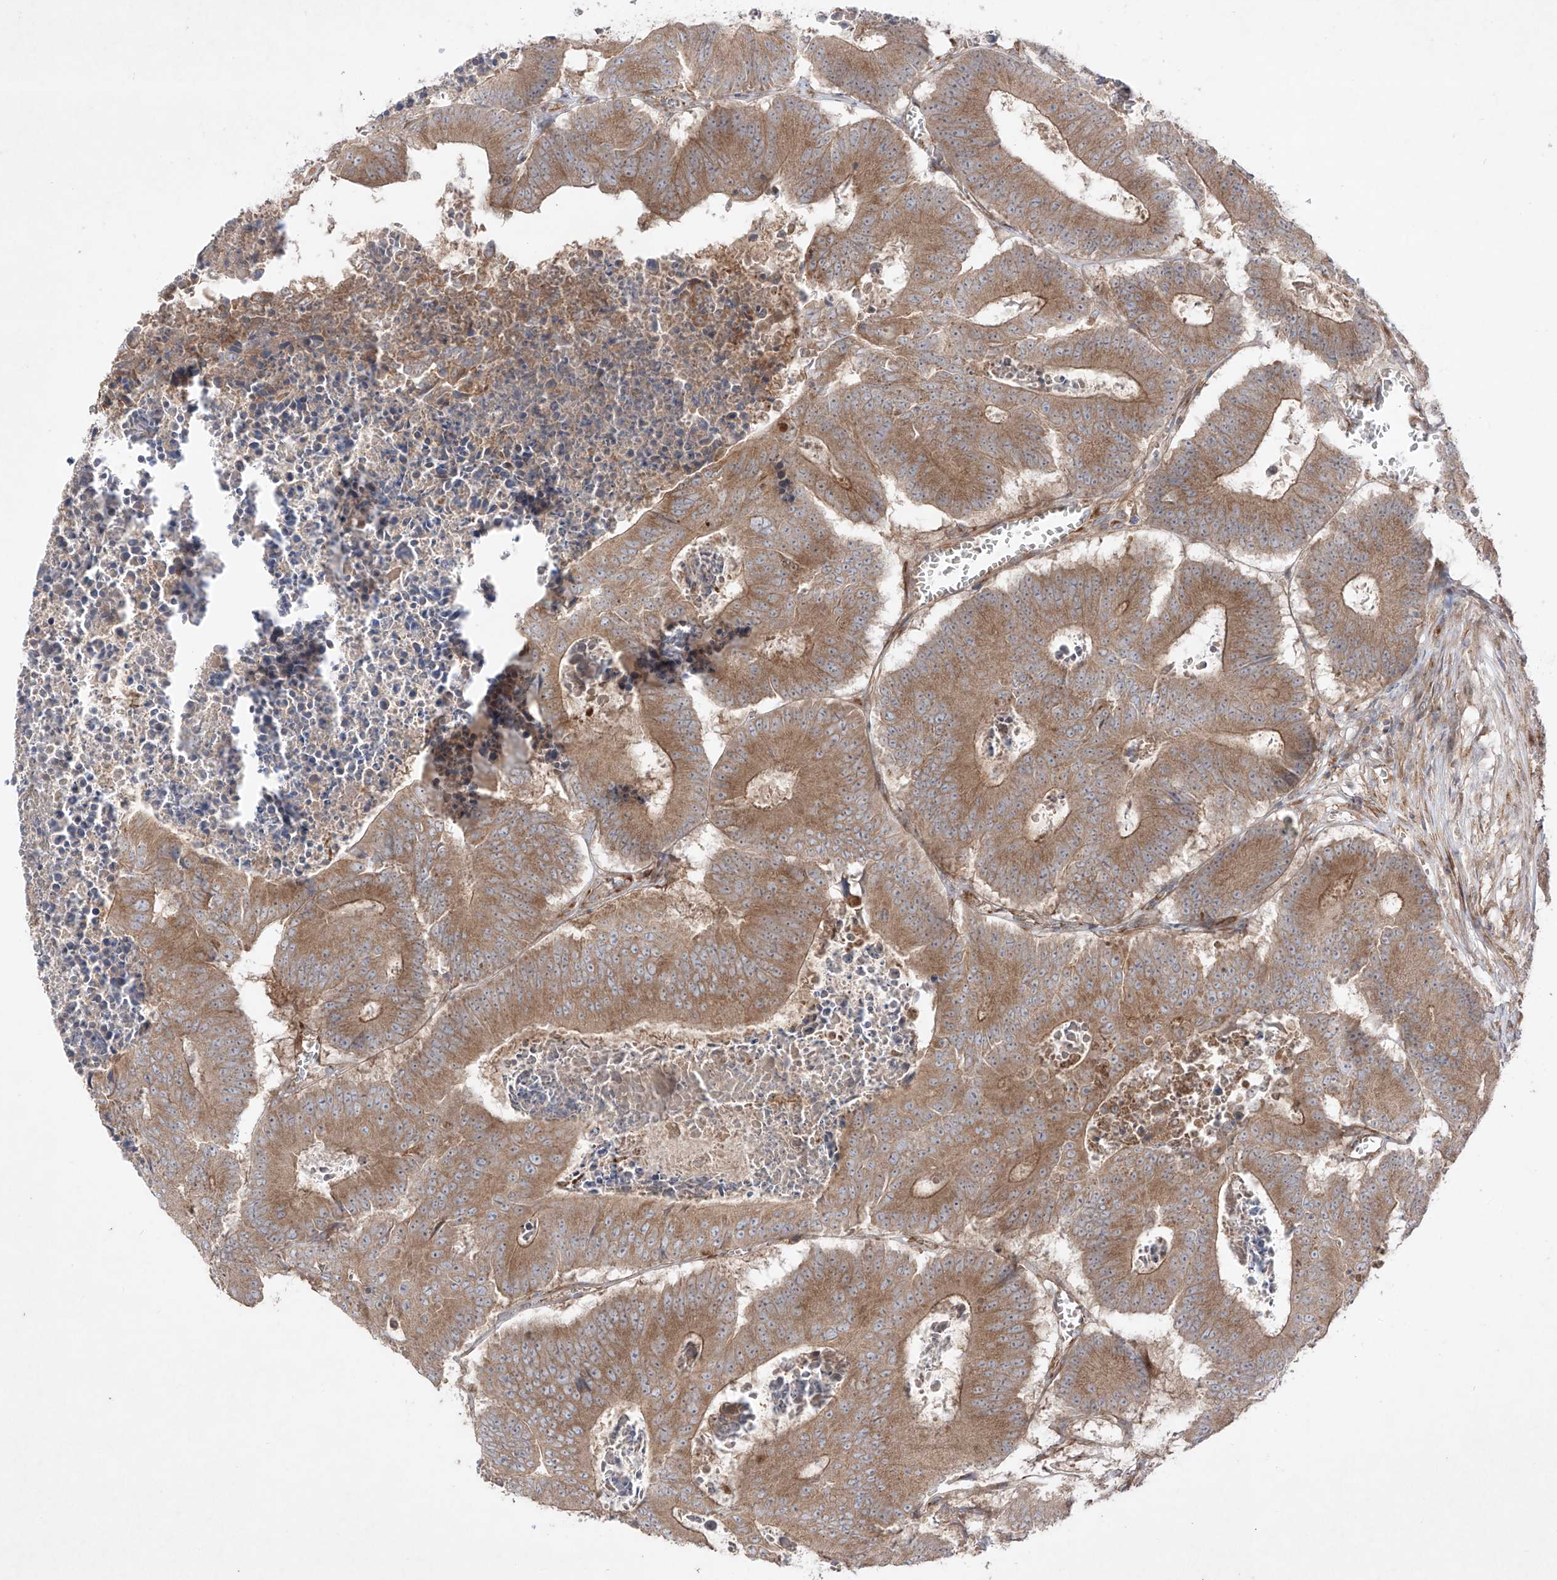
{"staining": {"intensity": "moderate", "quantity": ">75%", "location": "cytoplasmic/membranous"}, "tissue": "colorectal cancer", "cell_type": "Tumor cells", "image_type": "cancer", "snomed": [{"axis": "morphology", "description": "Adenocarcinoma, NOS"}, {"axis": "topography", "description": "Colon"}], "caption": "High-magnification brightfield microscopy of colorectal cancer stained with DAB (3,3'-diaminobenzidine) (brown) and counterstained with hematoxylin (blue). tumor cells exhibit moderate cytoplasmic/membranous expression is identified in approximately>75% of cells.", "gene": "YKT6", "patient": {"sex": "male", "age": 87}}